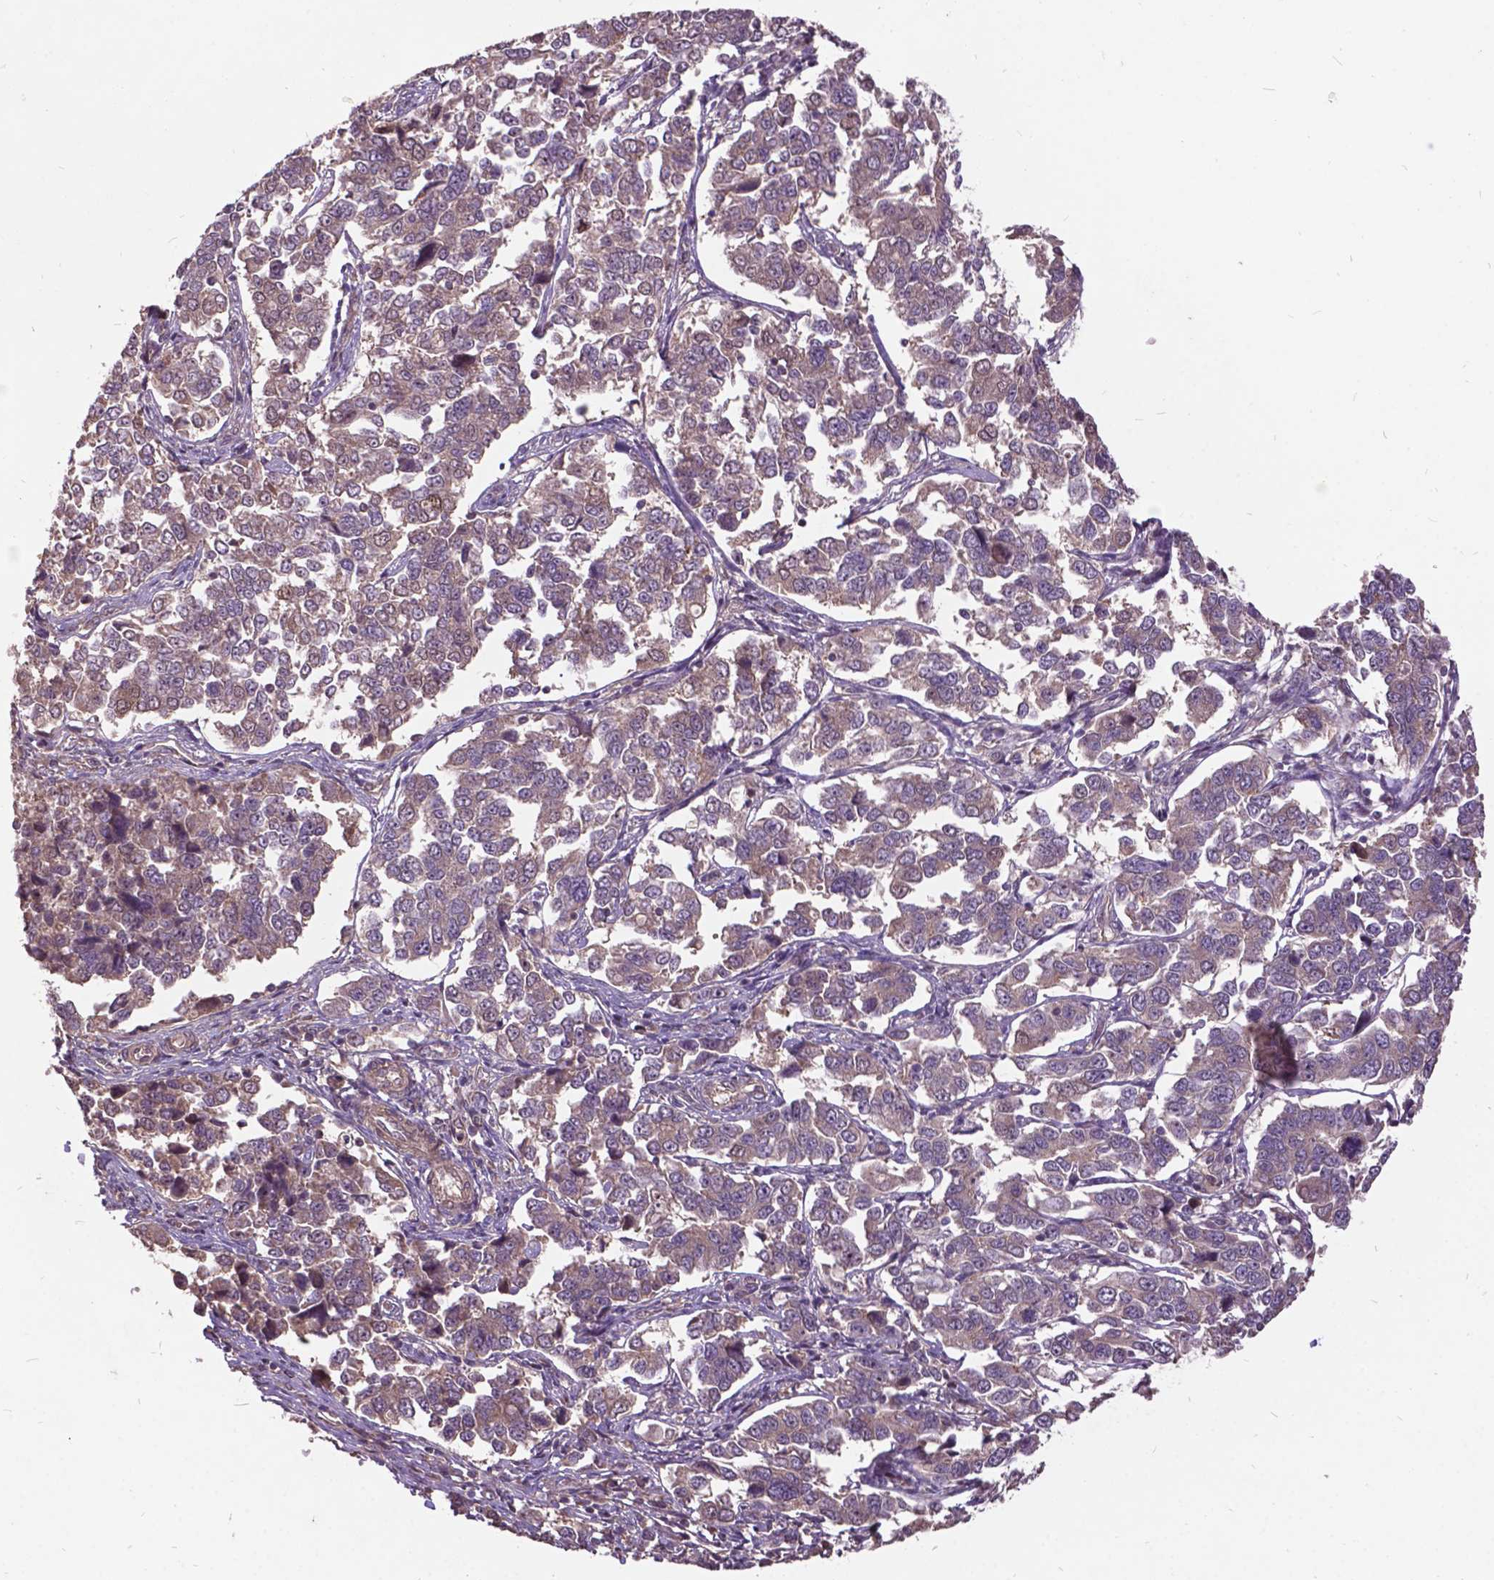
{"staining": {"intensity": "negative", "quantity": "none", "location": "none"}, "tissue": "endometrial cancer", "cell_type": "Tumor cells", "image_type": "cancer", "snomed": [{"axis": "morphology", "description": "Adenocarcinoma, NOS"}, {"axis": "topography", "description": "Endometrium"}], "caption": "Tumor cells are negative for brown protein staining in endometrial cancer.", "gene": "AP1S3", "patient": {"sex": "female", "age": 43}}